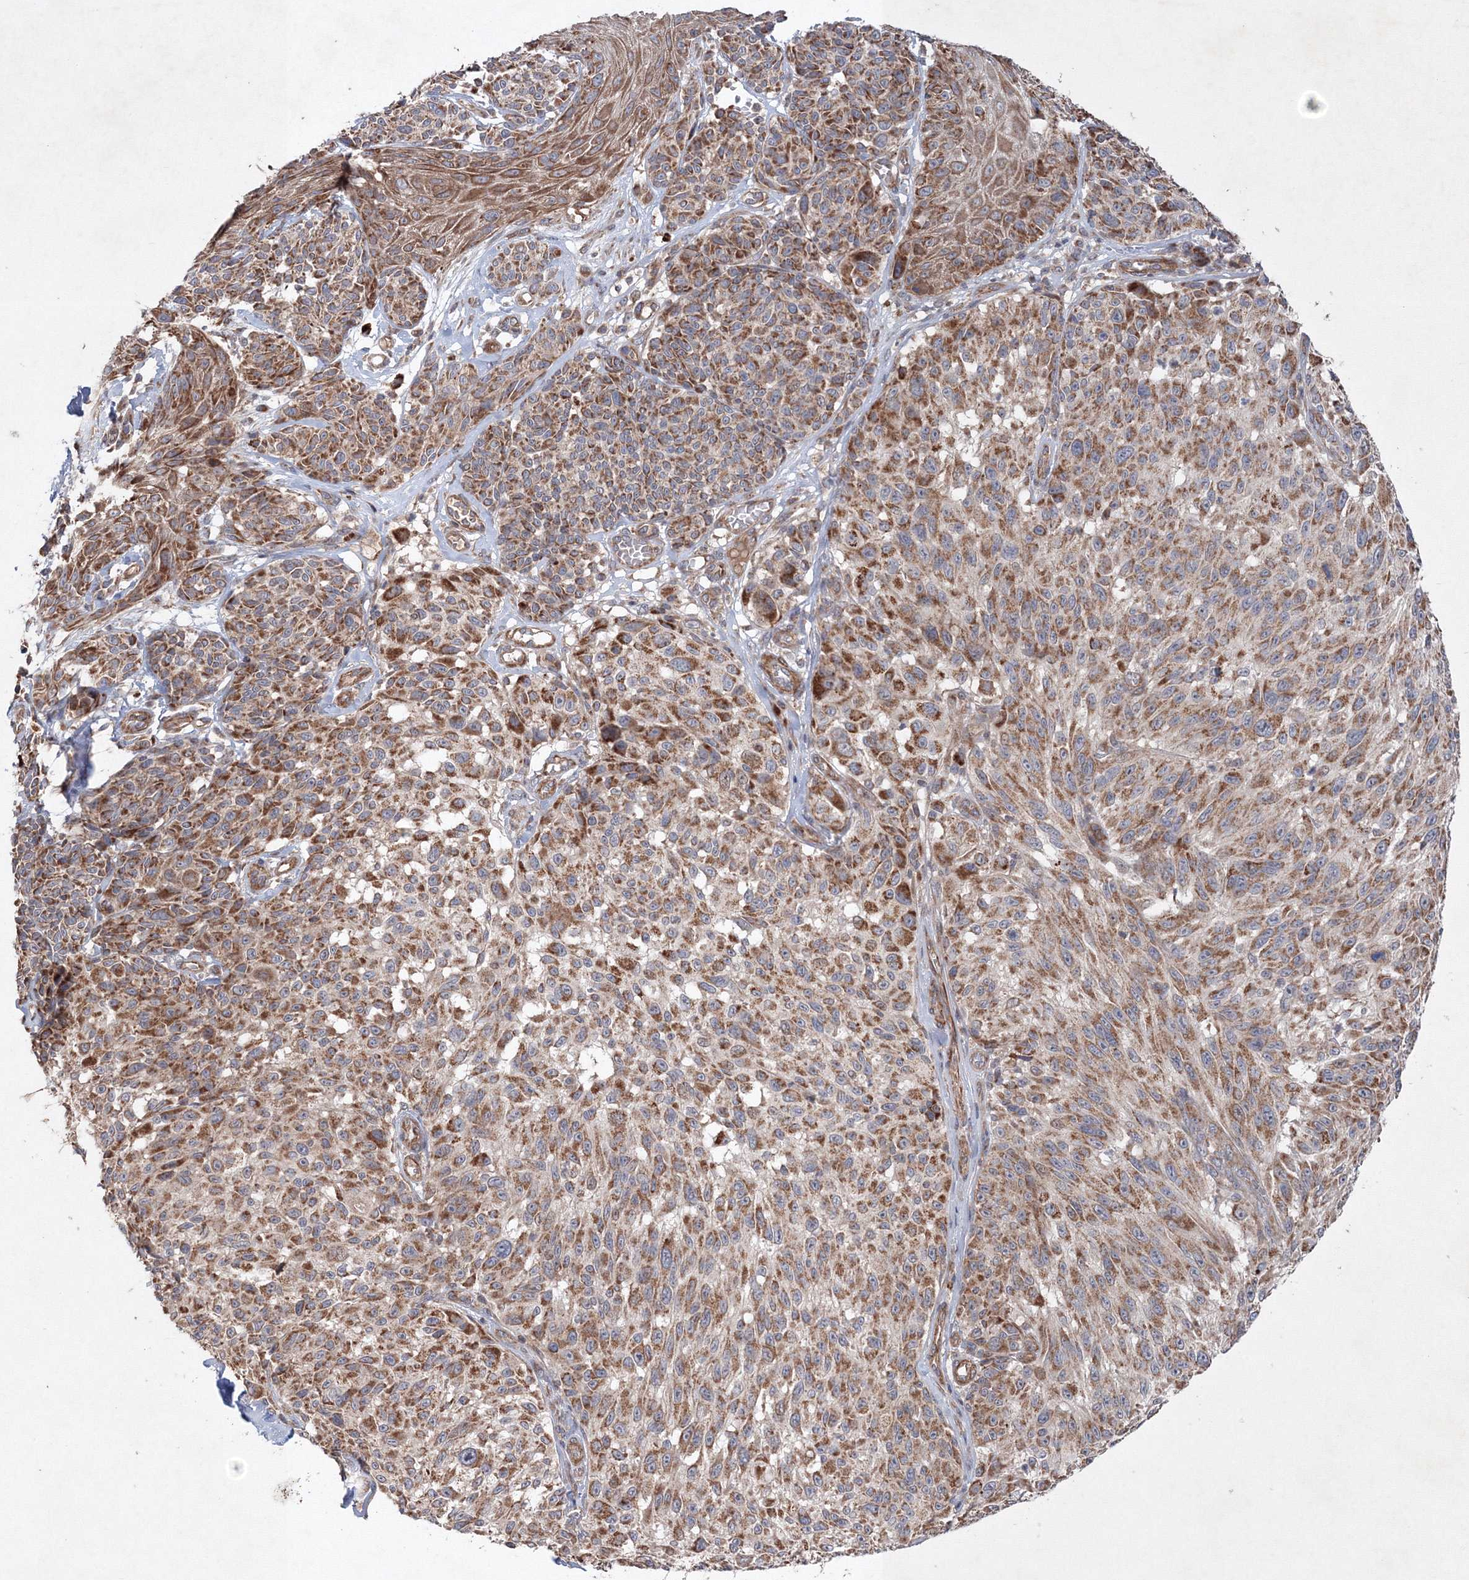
{"staining": {"intensity": "moderate", "quantity": ">75%", "location": "cytoplasmic/membranous"}, "tissue": "melanoma", "cell_type": "Tumor cells", "image_type": "cancer", "snomed": [{"axis": "morphology", "description": "Malignant melanoma, NOS"}, {"axis": "topography", "description": "Skin"}], "caption": "Human melanoma stained with a protein marker shows moderate staining in tumor cells.", "gene": "NOA1", "patient": {"sex": "male", "age": 83}}